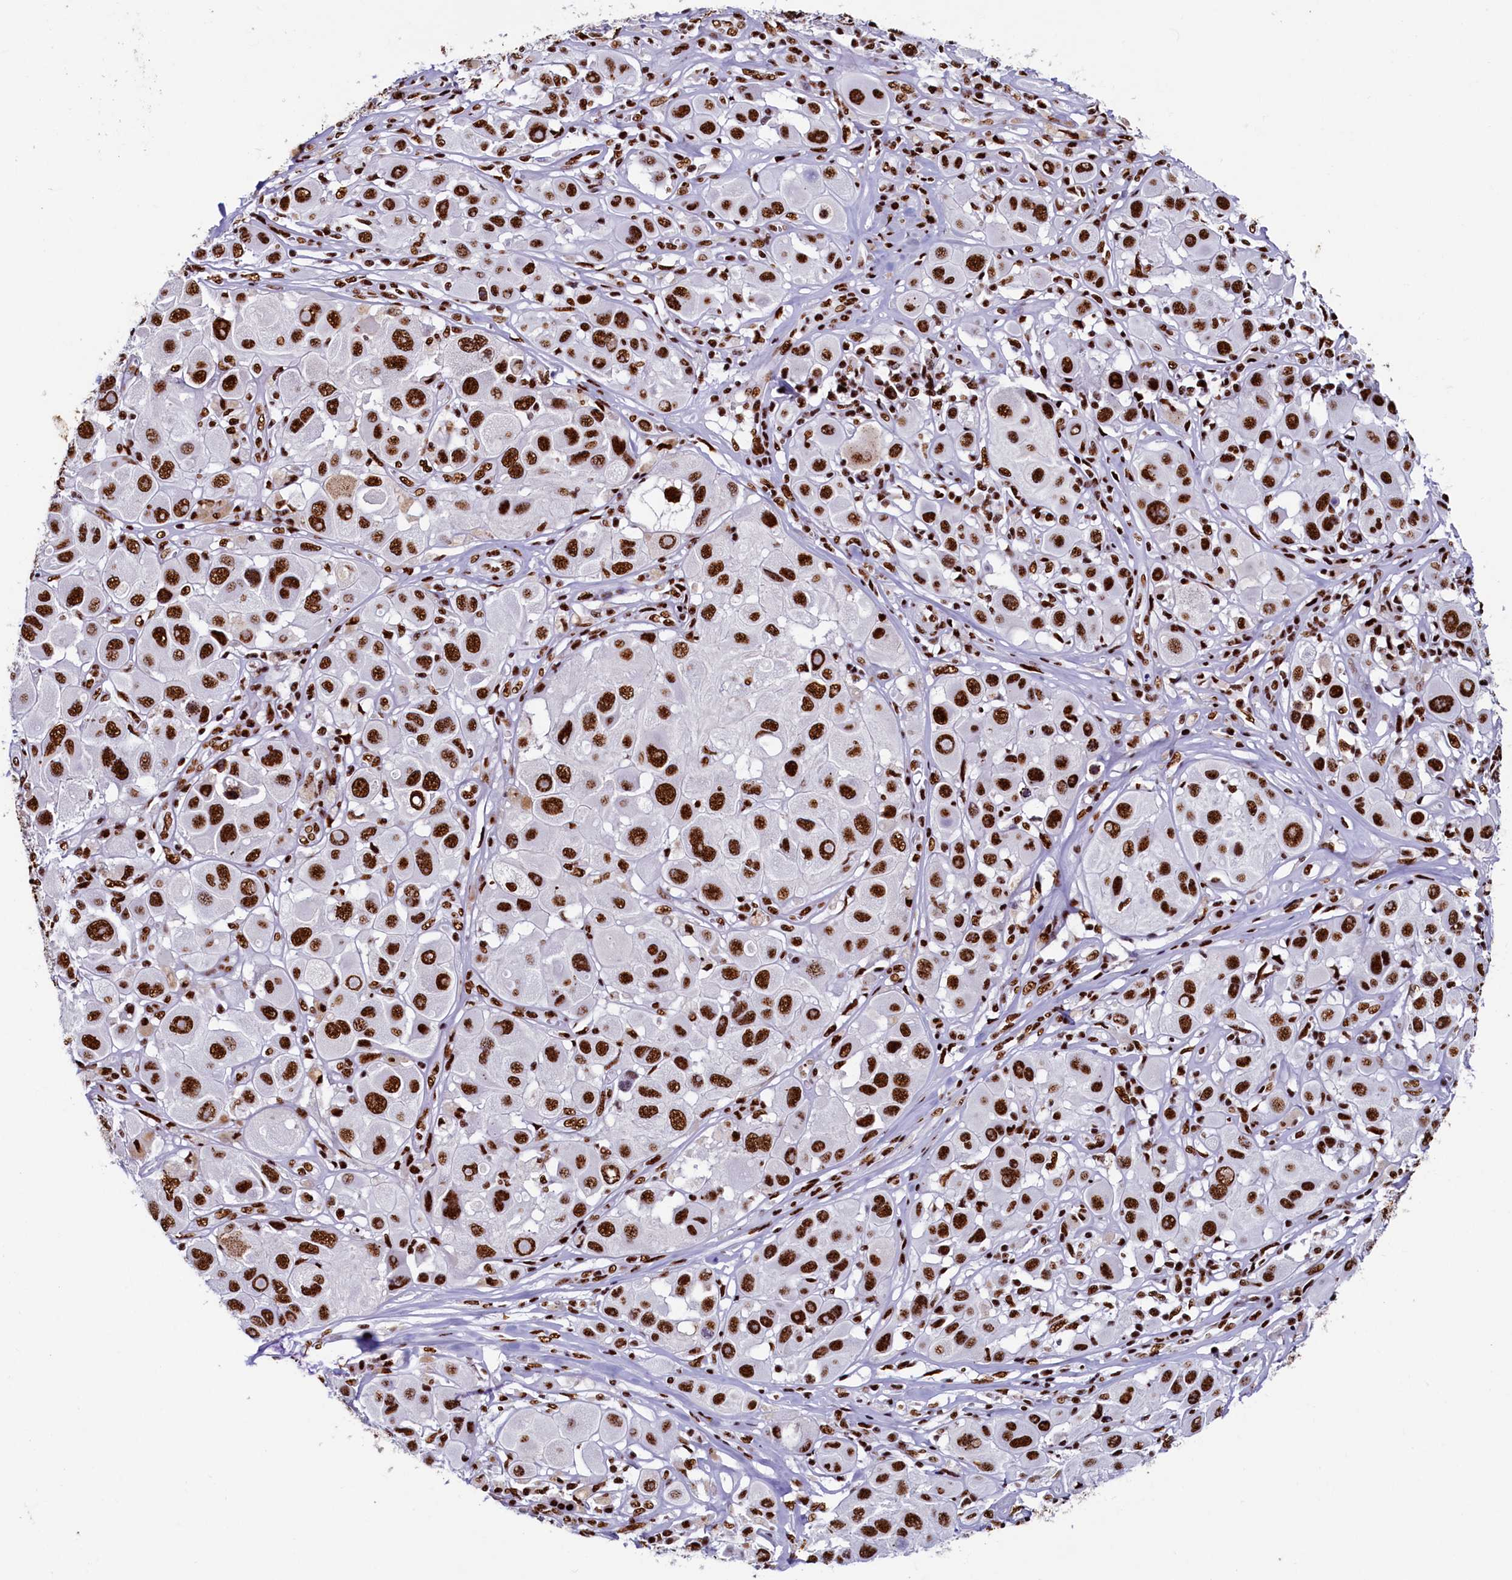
{"staining": {"intensity": "strong", "quantity": ">75%", "location": "nuclear"}, "tissue": "melanoma", "cell_type": "Tumor cells", "image_type": "cancer", "snomed": [{"axis": "morphology", "description": "Malignant melanoma, Metastatic site"}, {"axis": "topography", "description": "Skin"}], "caption": "Tumor cells exhibit high levels of strong nuclear positivity in about >75% of cells in human melanoma.", "gene": "SRRM2", "patient": {"sex": "male", "age": 41}}